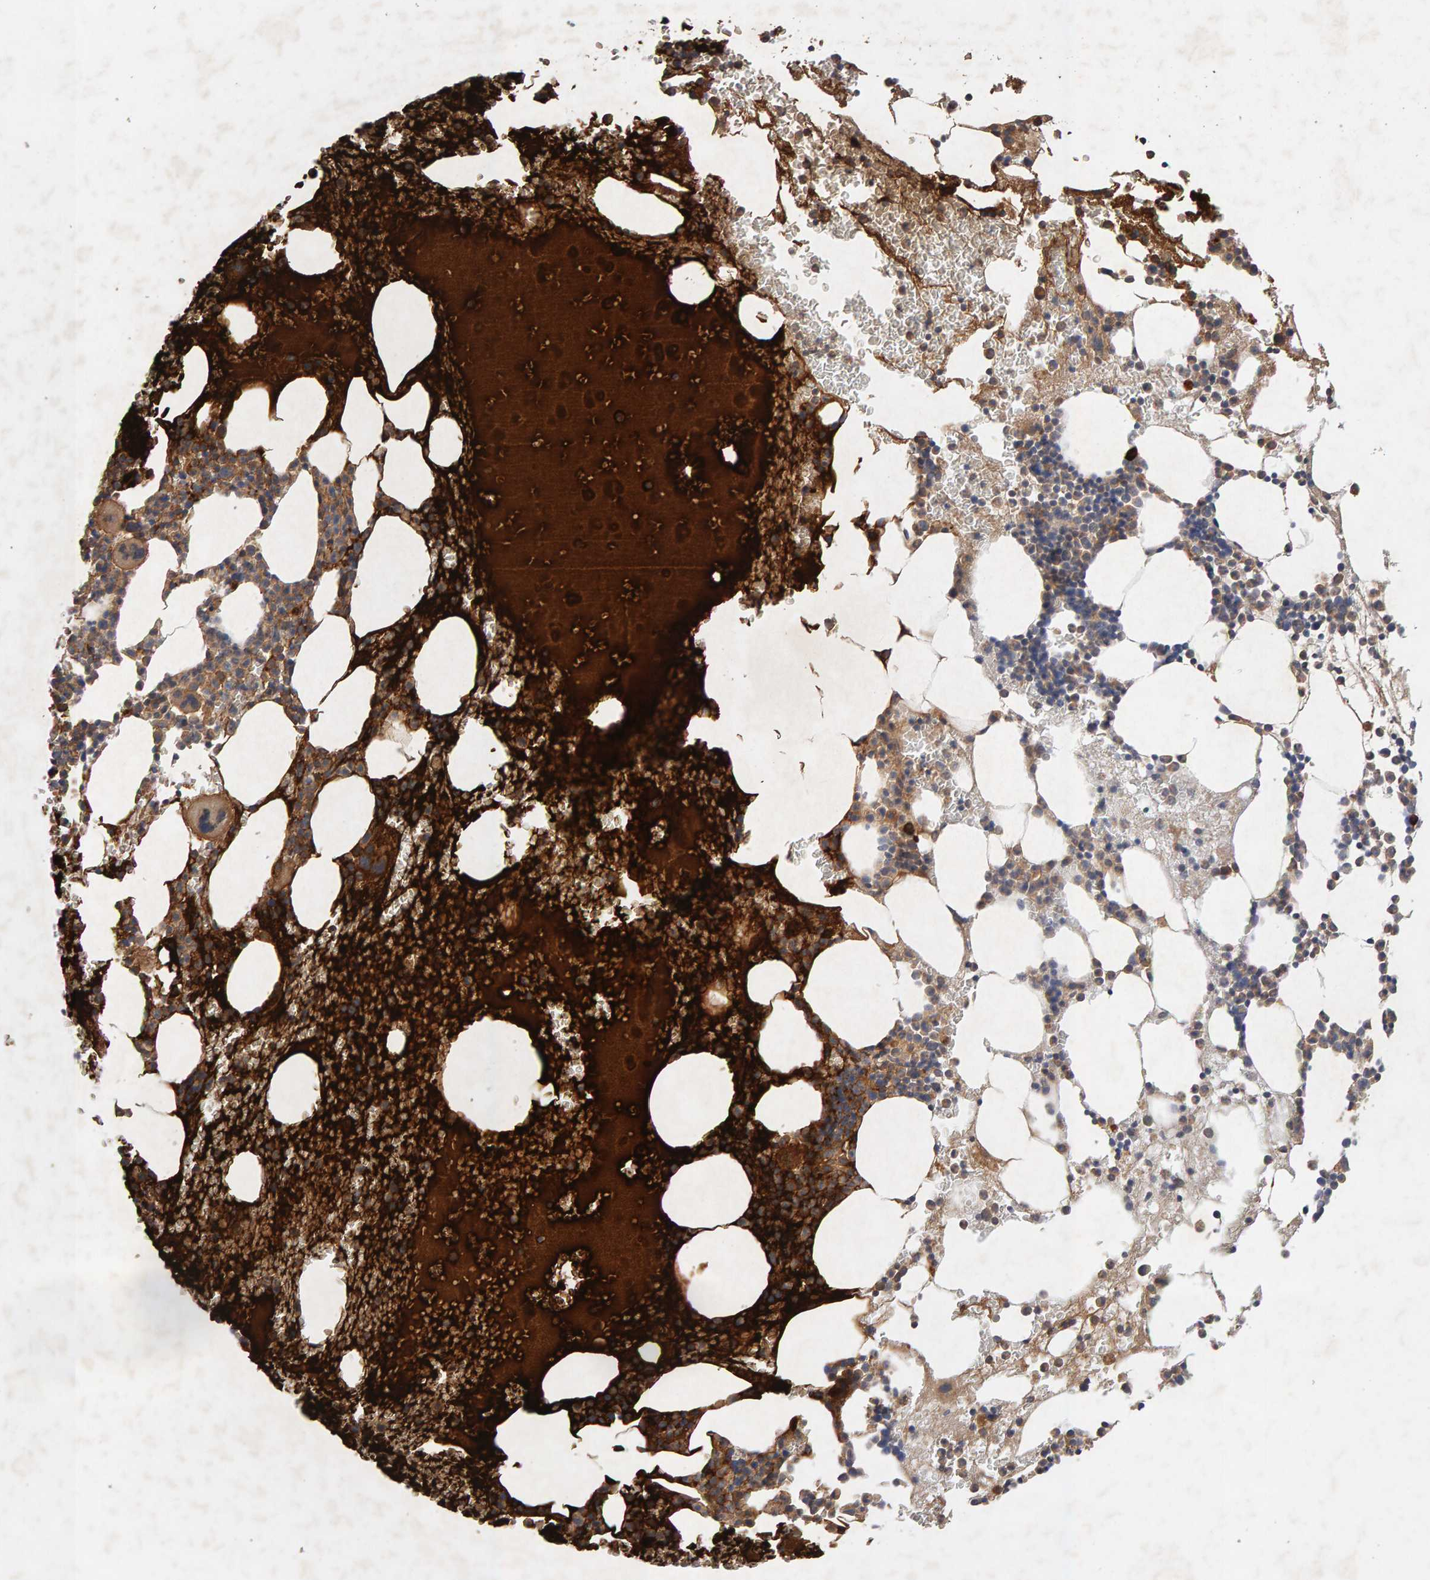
{"staining": {"intensity": "strong", "quantity": "25%-75%", "location": "cytoplasmic/membranous"}, "tissue": "bone marrow", "cell_type": "Hematopoietic cells", "image_type": "normal", "snomed": [{"axis": "morphology", "description": "Normal tissue, NOS"}, {"axis": "morphology", "description": "Inflammation, NOS"}, {"axis": "topography", "description": "Bone marrow"}], "caption": "This is a micrograph of IHC staining of unremarkable bone marrow, which shows strong expression in the cytoplasmic/membranous of hematopoietic cells.", "gene": "RNF19A", "patient": {"sex": "female", "age": 67}}